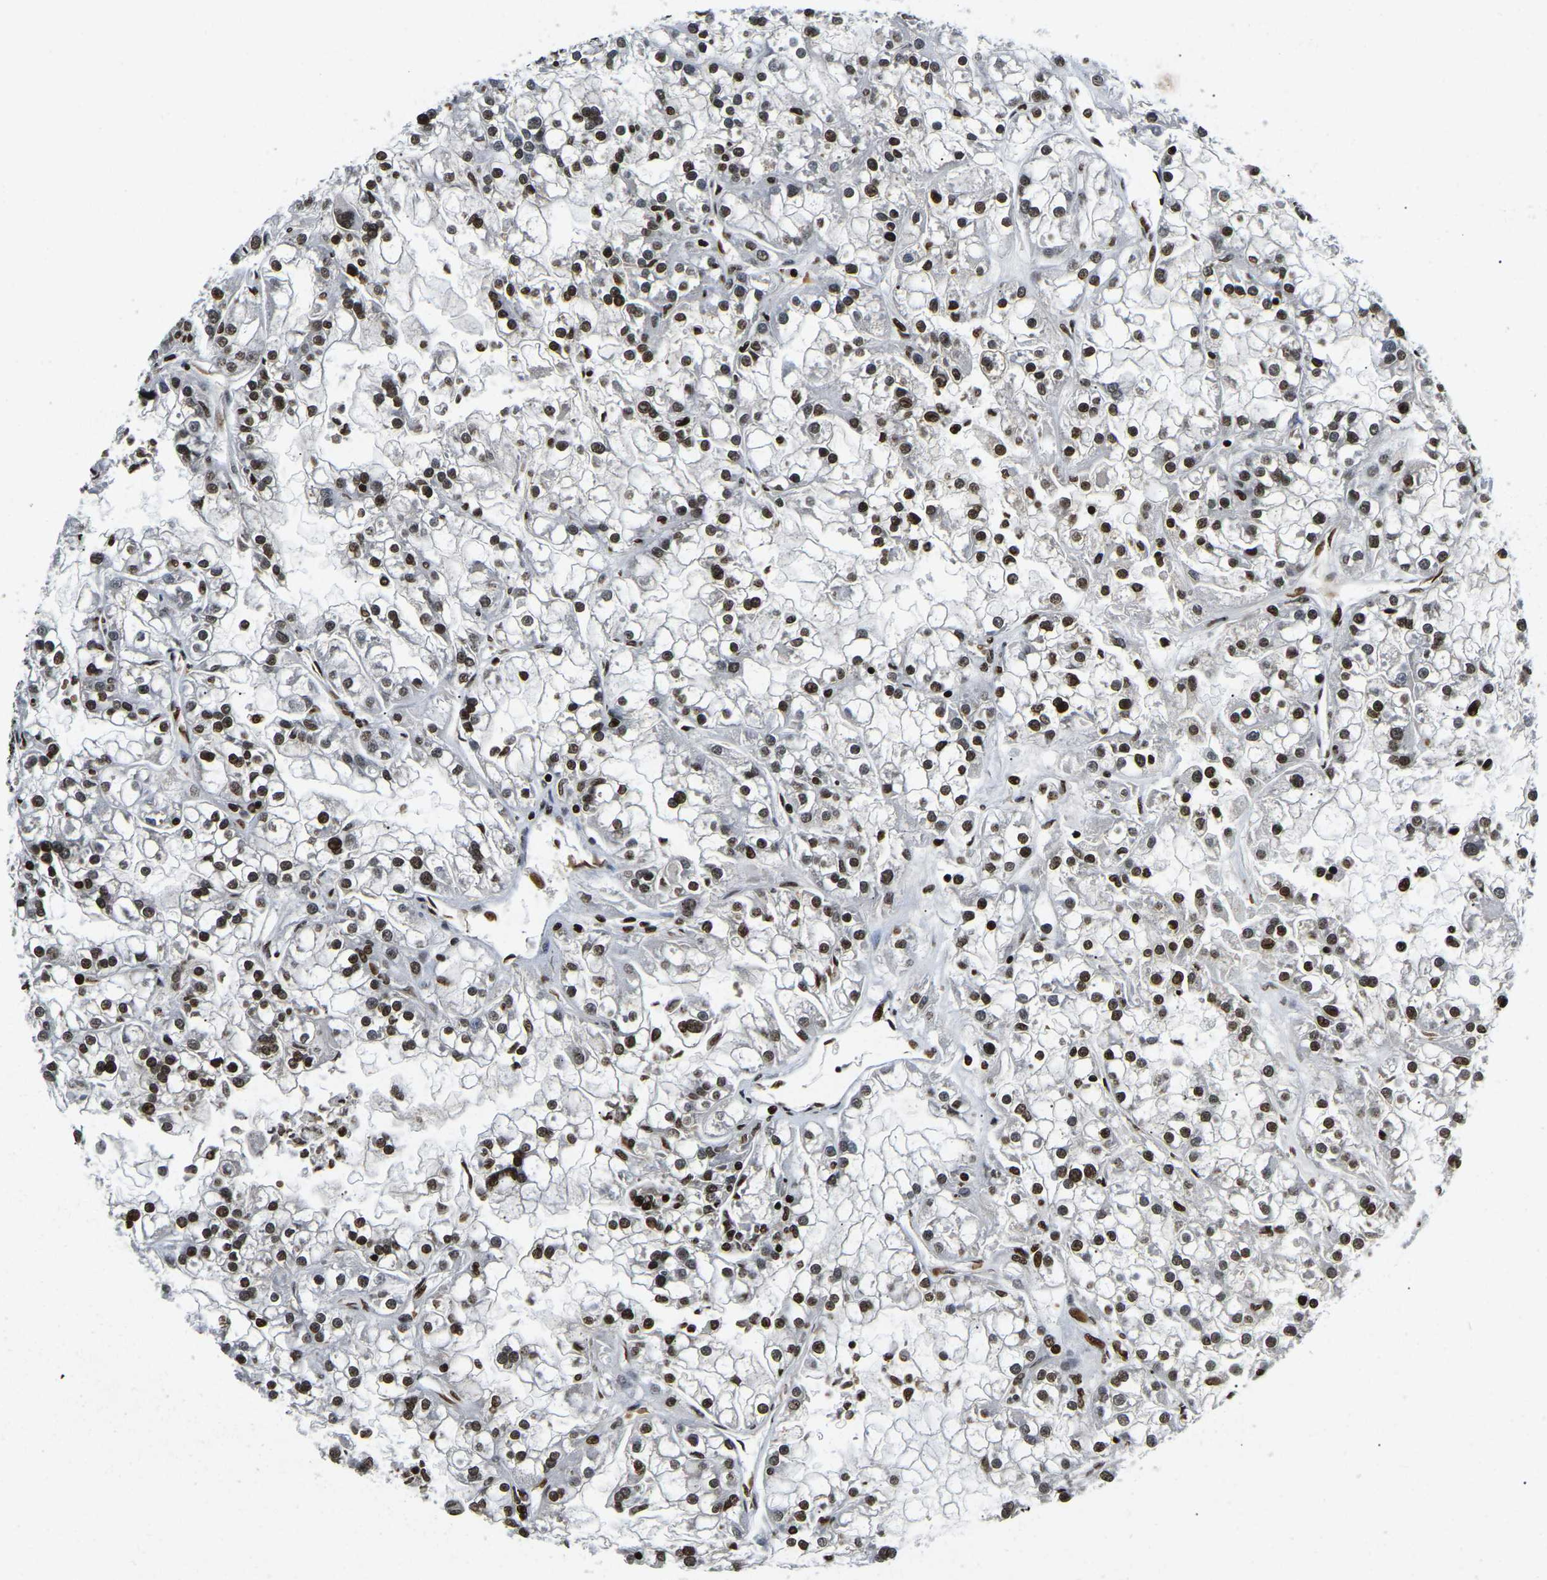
{"staining": {"intensity": "moderate", "quantity": ">75%", "location": "nuclear"}, "tissue": "renal cancer", "cell_type": "Tumor cells", "image_type": "cancer", "snomed": [{"axis": "morphology", "description": "Adenocarcinoma, NOS"}, {"axis": "topography", "description": "Kidney"}], "caption": "There is medium levels of moderate nuclear expression in tumor cells of adenocarcinoma (renal), as demonstrated by immunohistochemical staining (brown color).", "gene": "LRRC61", "patient": {"sex": "female", "age": 52}}